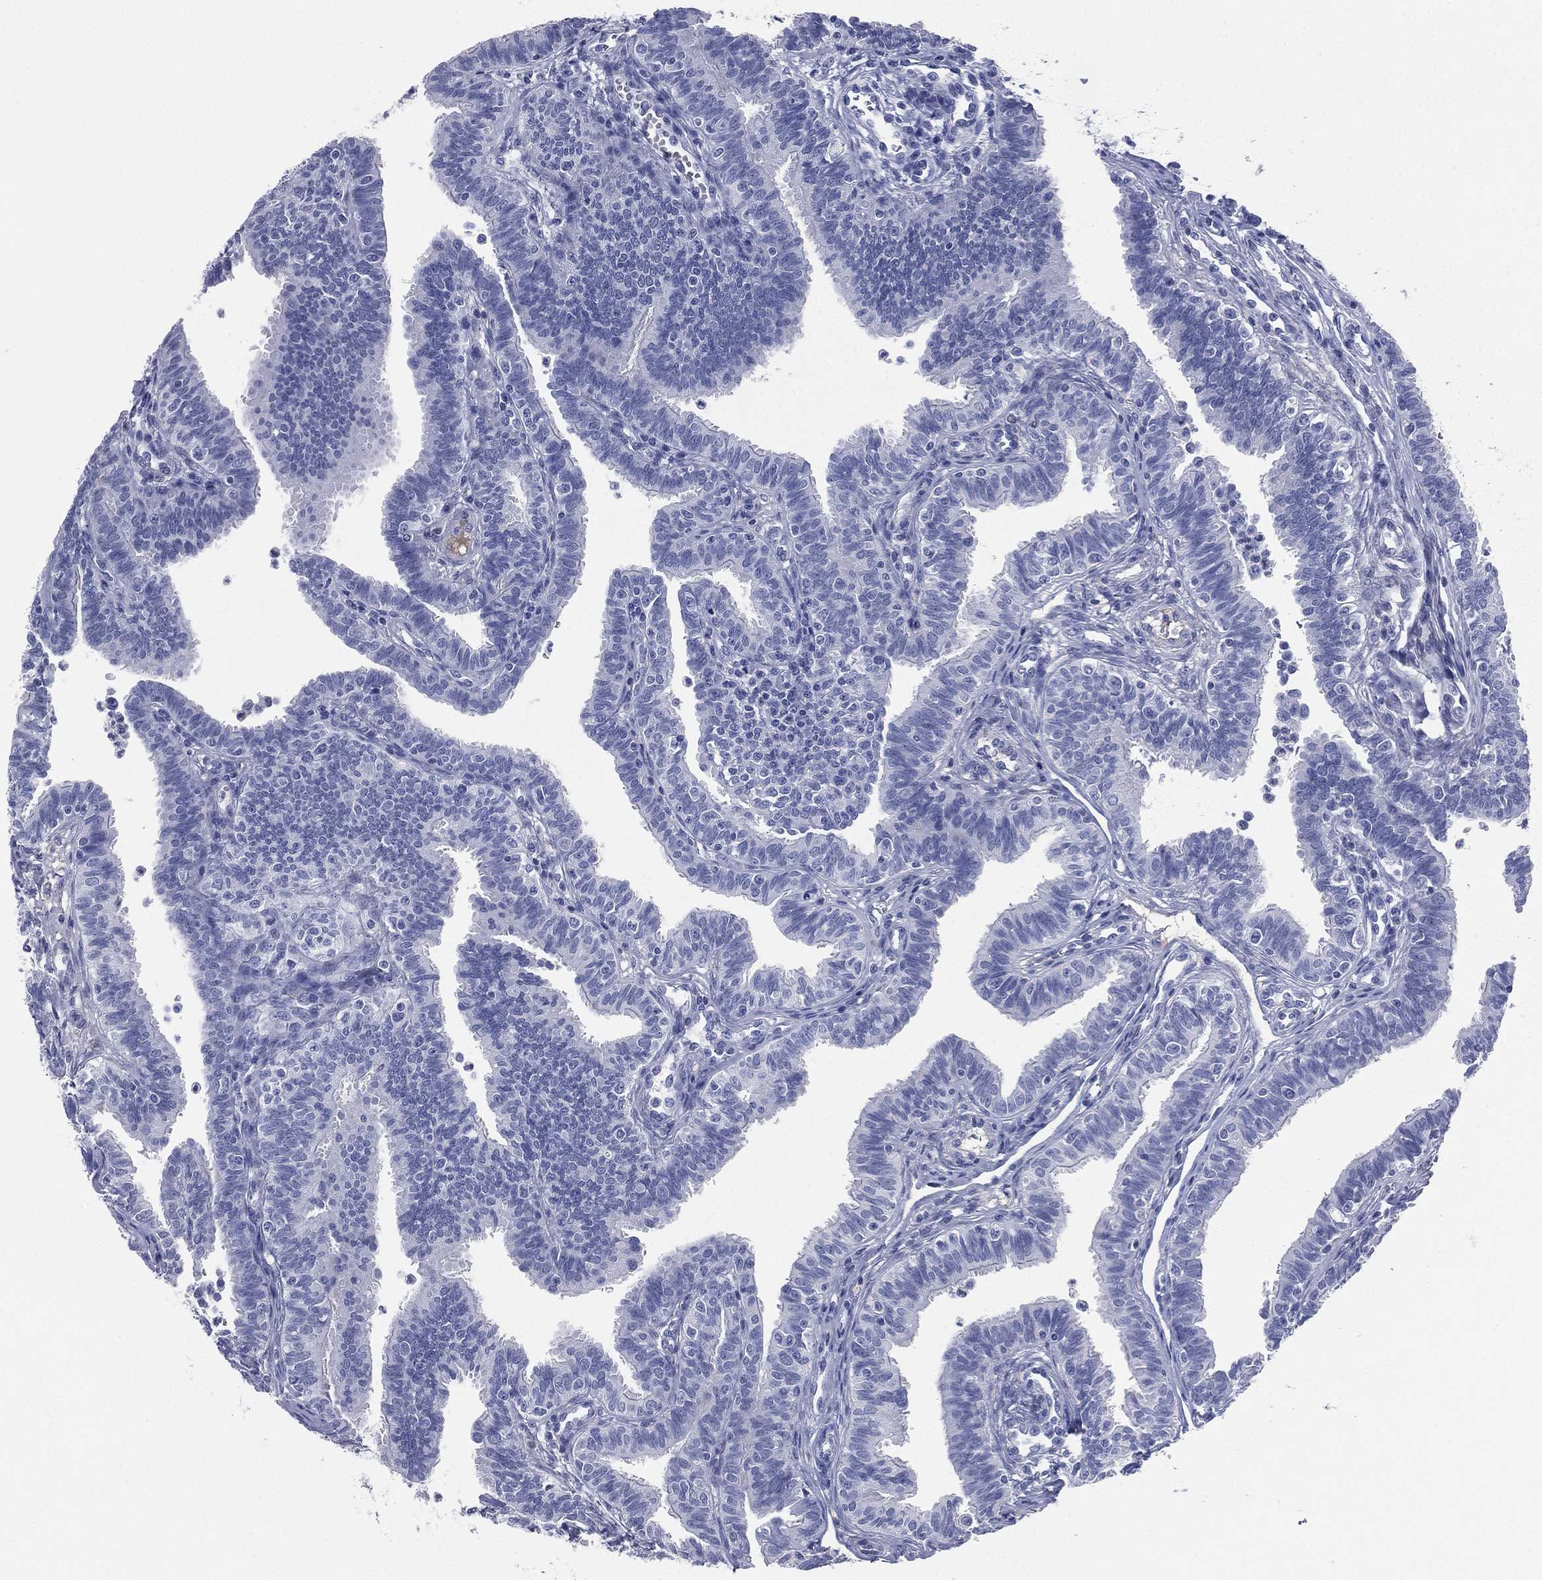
{"staining": {"intensity": "negative", "quantity": "none", "location": "none"}, "tissue": "fallopian tube", "cell_type": "Glandular cells", "image_type": "normal", "snomed": [{"axis": "morphology", "description": "Normal tissue, NOS"}, {"axis": "topography", "description": "Fallopian tube"}], "caption": "The photomicrograph reveals no significant positivity in glandular cells of fallopian tube. The staining was performed using DAB (3,3'-diaminobenzidine) to visualize the protein expression in brown, while the nuclei were stained in blue with hematoxylin (Magnification: 20x).", "gene": "HP", "patient": {"sex": "female", "age": 36}}